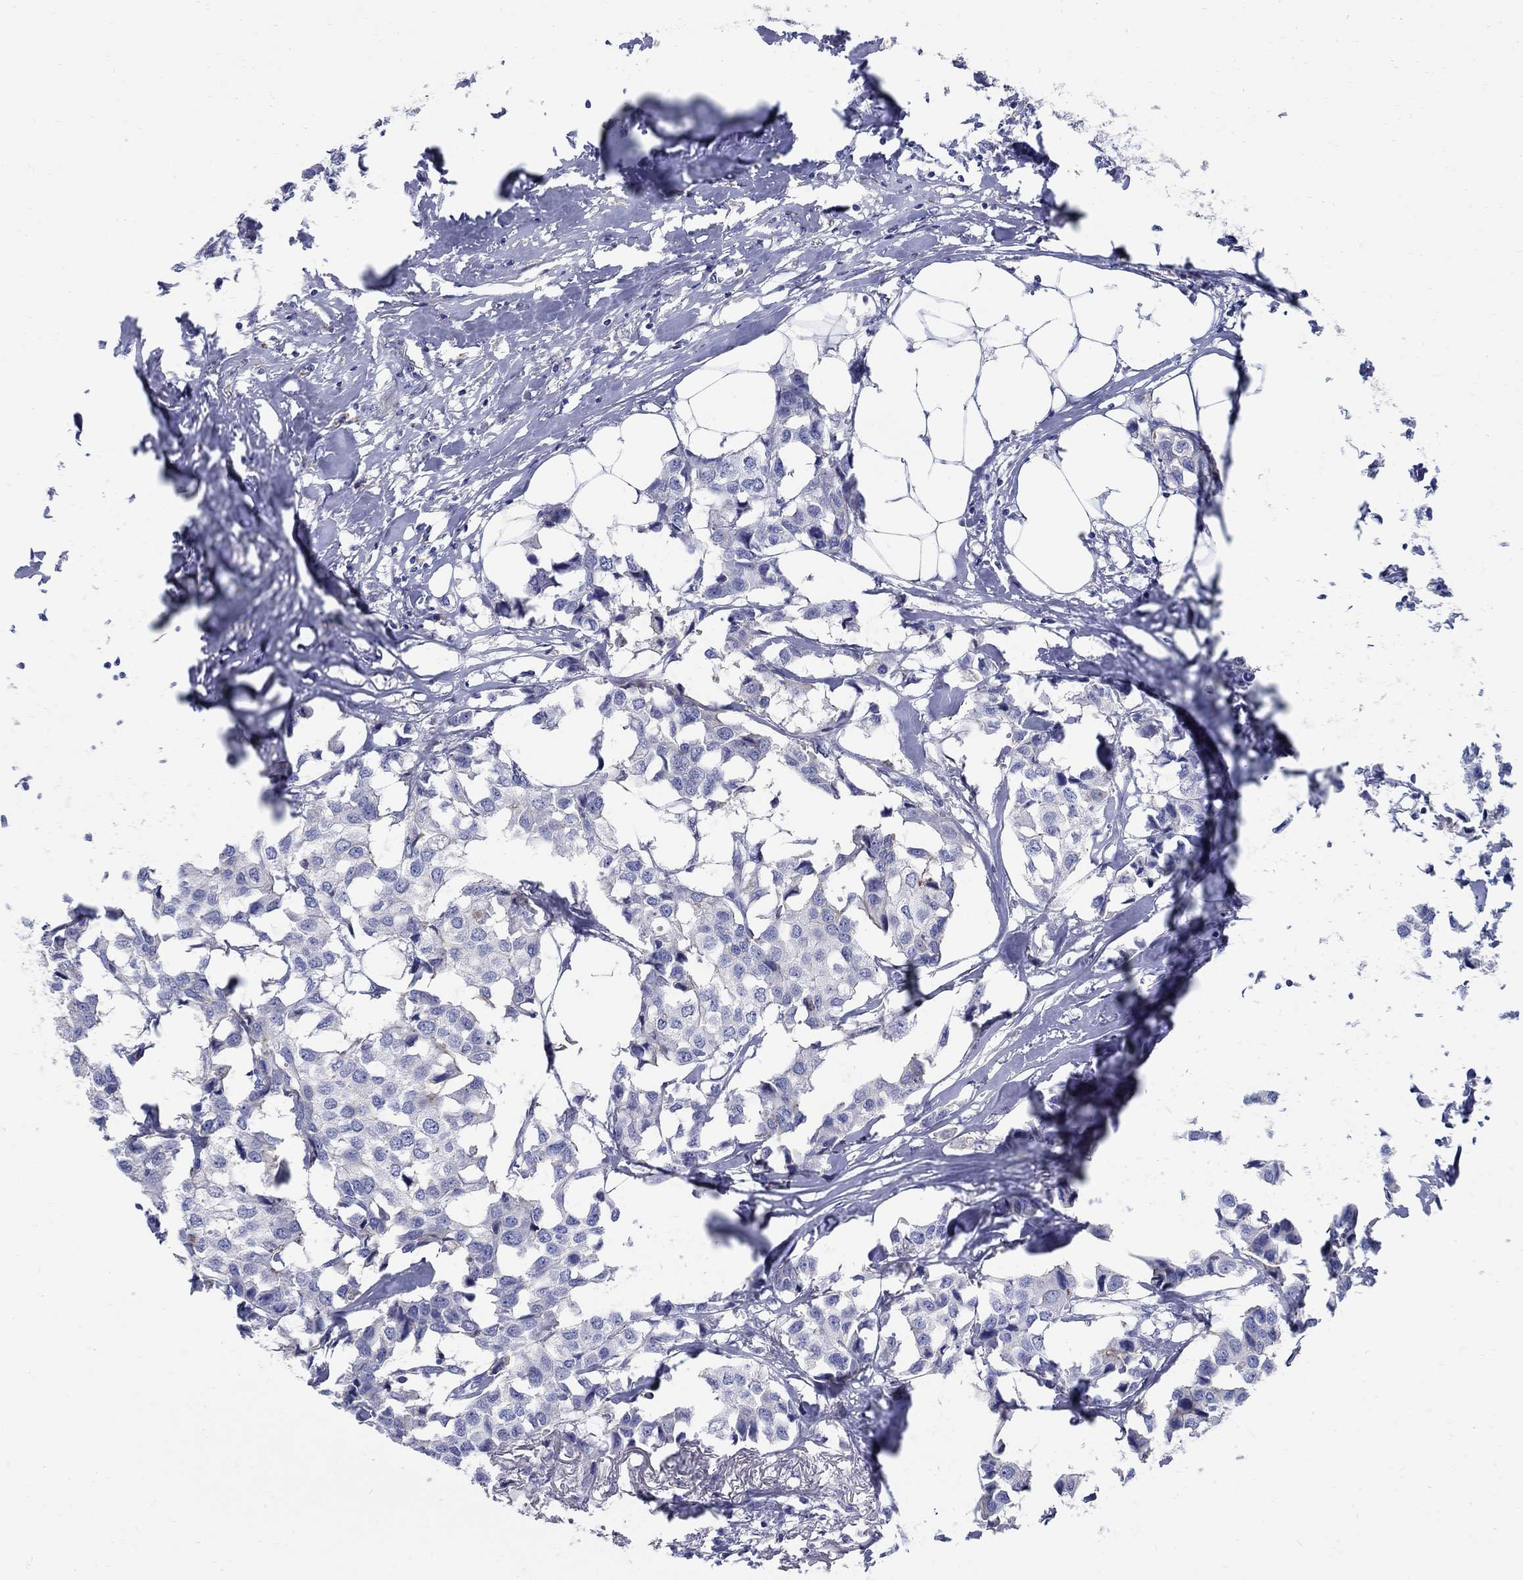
{"staining": {"intensity": "negative", "quantity": "none", "location": "none"}, "tissue": "breast cancer", "cell_type": "Tumor cells", "image_type": "cancer", "snomed": [{"axis": "morphology", "description": "Duct carcinoma"}, {"axis": "topography", "description": "Breast"}], "caption": "Image shows no significant protein staining in tumor cells of breast cancer.", "gene": "SOX2", "patient": {"sex": "female", "age": 80}}